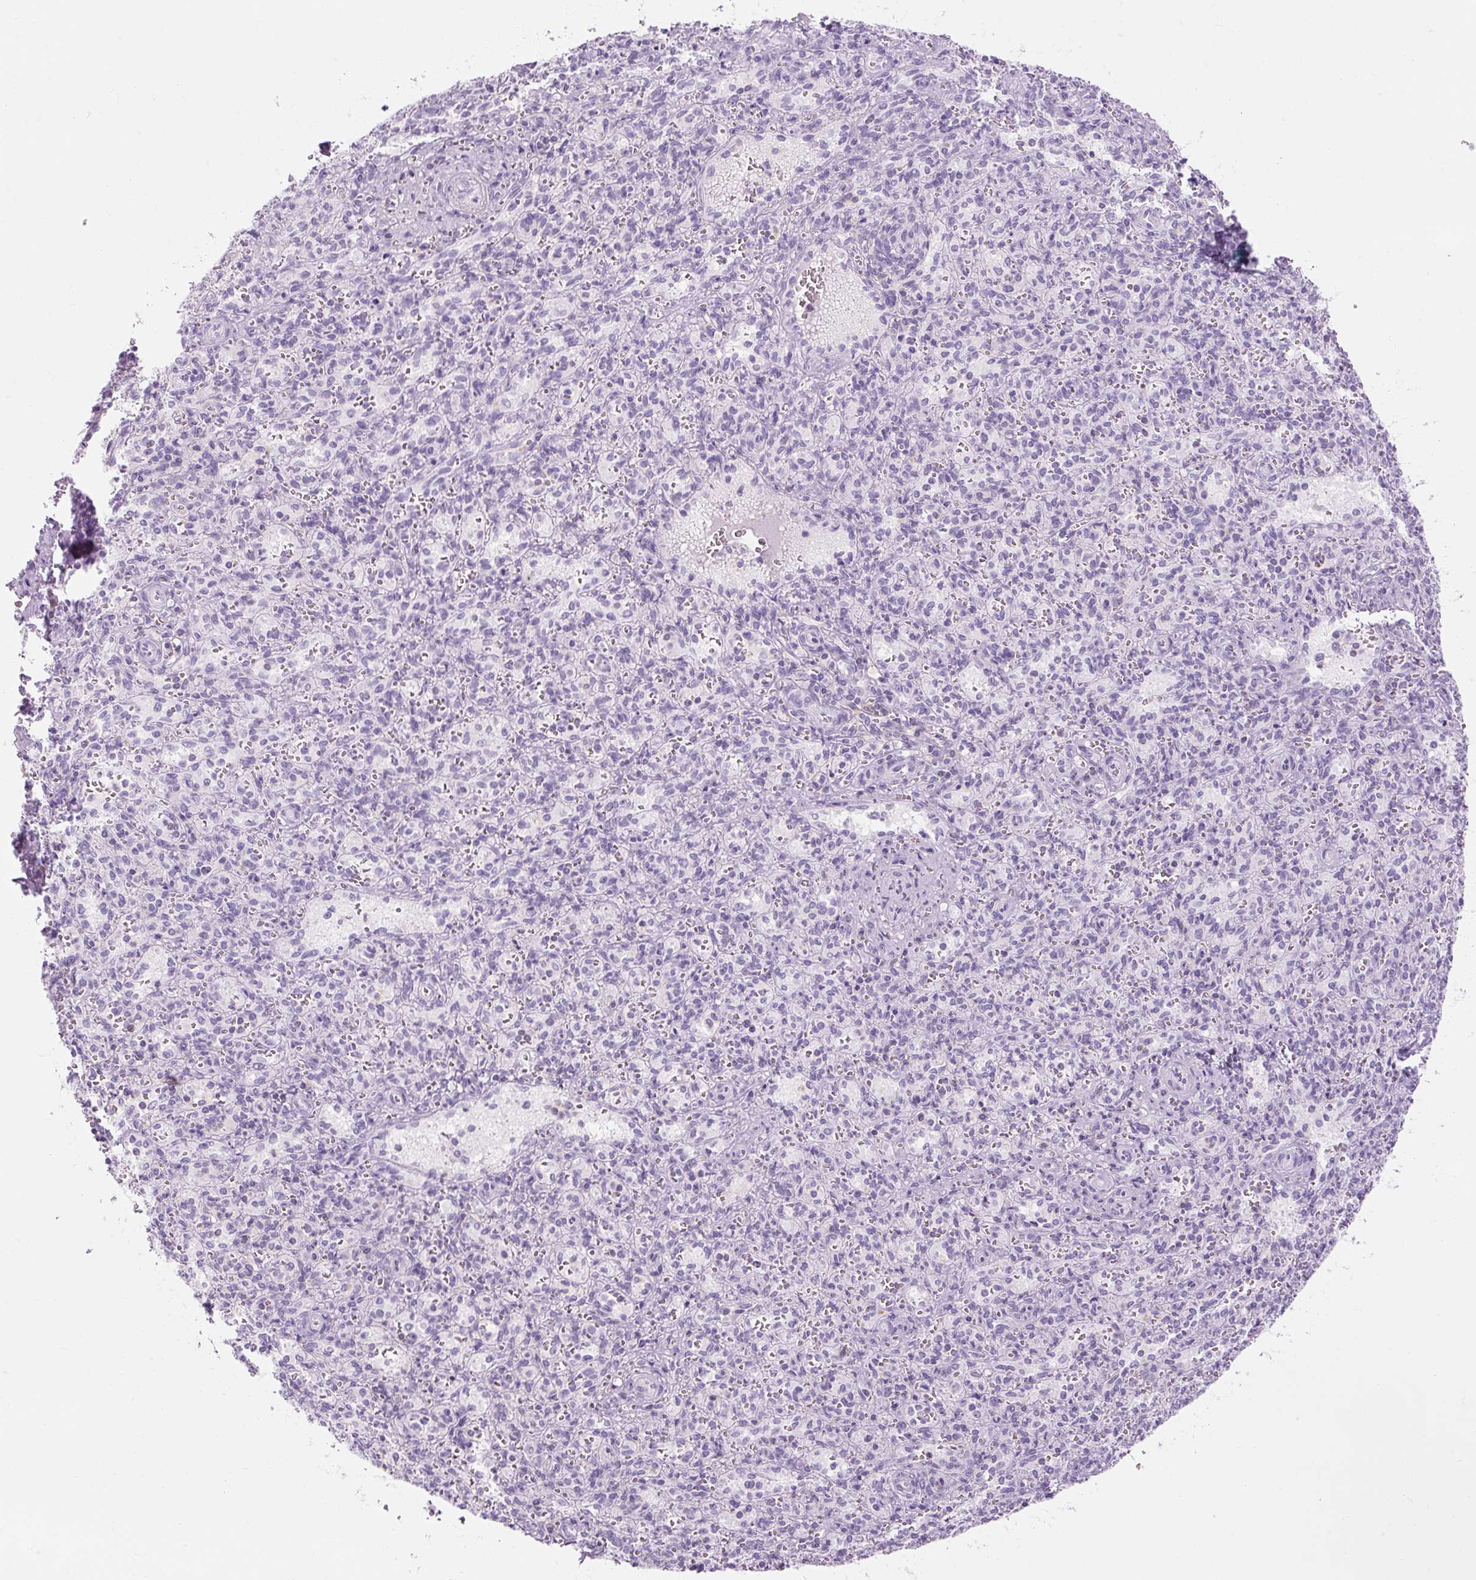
{"staining": {"intensity": "negative", "quantity": "none", "location": "none"}, "tissue": "spleen", "cell_type": "Cells in red pulp", "image_type": "normal", "snomed": [{"axis": "morphology", "description": "Normal tissue, NOS"}, {"axis": "topography", "description": "Spleen"}], "caption": "Cells in red pulp show no significant staining in benign spleen. The staining is performed using DAB brown chromogen with nuclei counter-stained in using hematoxylin.", "gene": "TIGD2", "patient": {"sex": "female", "age": 26}}